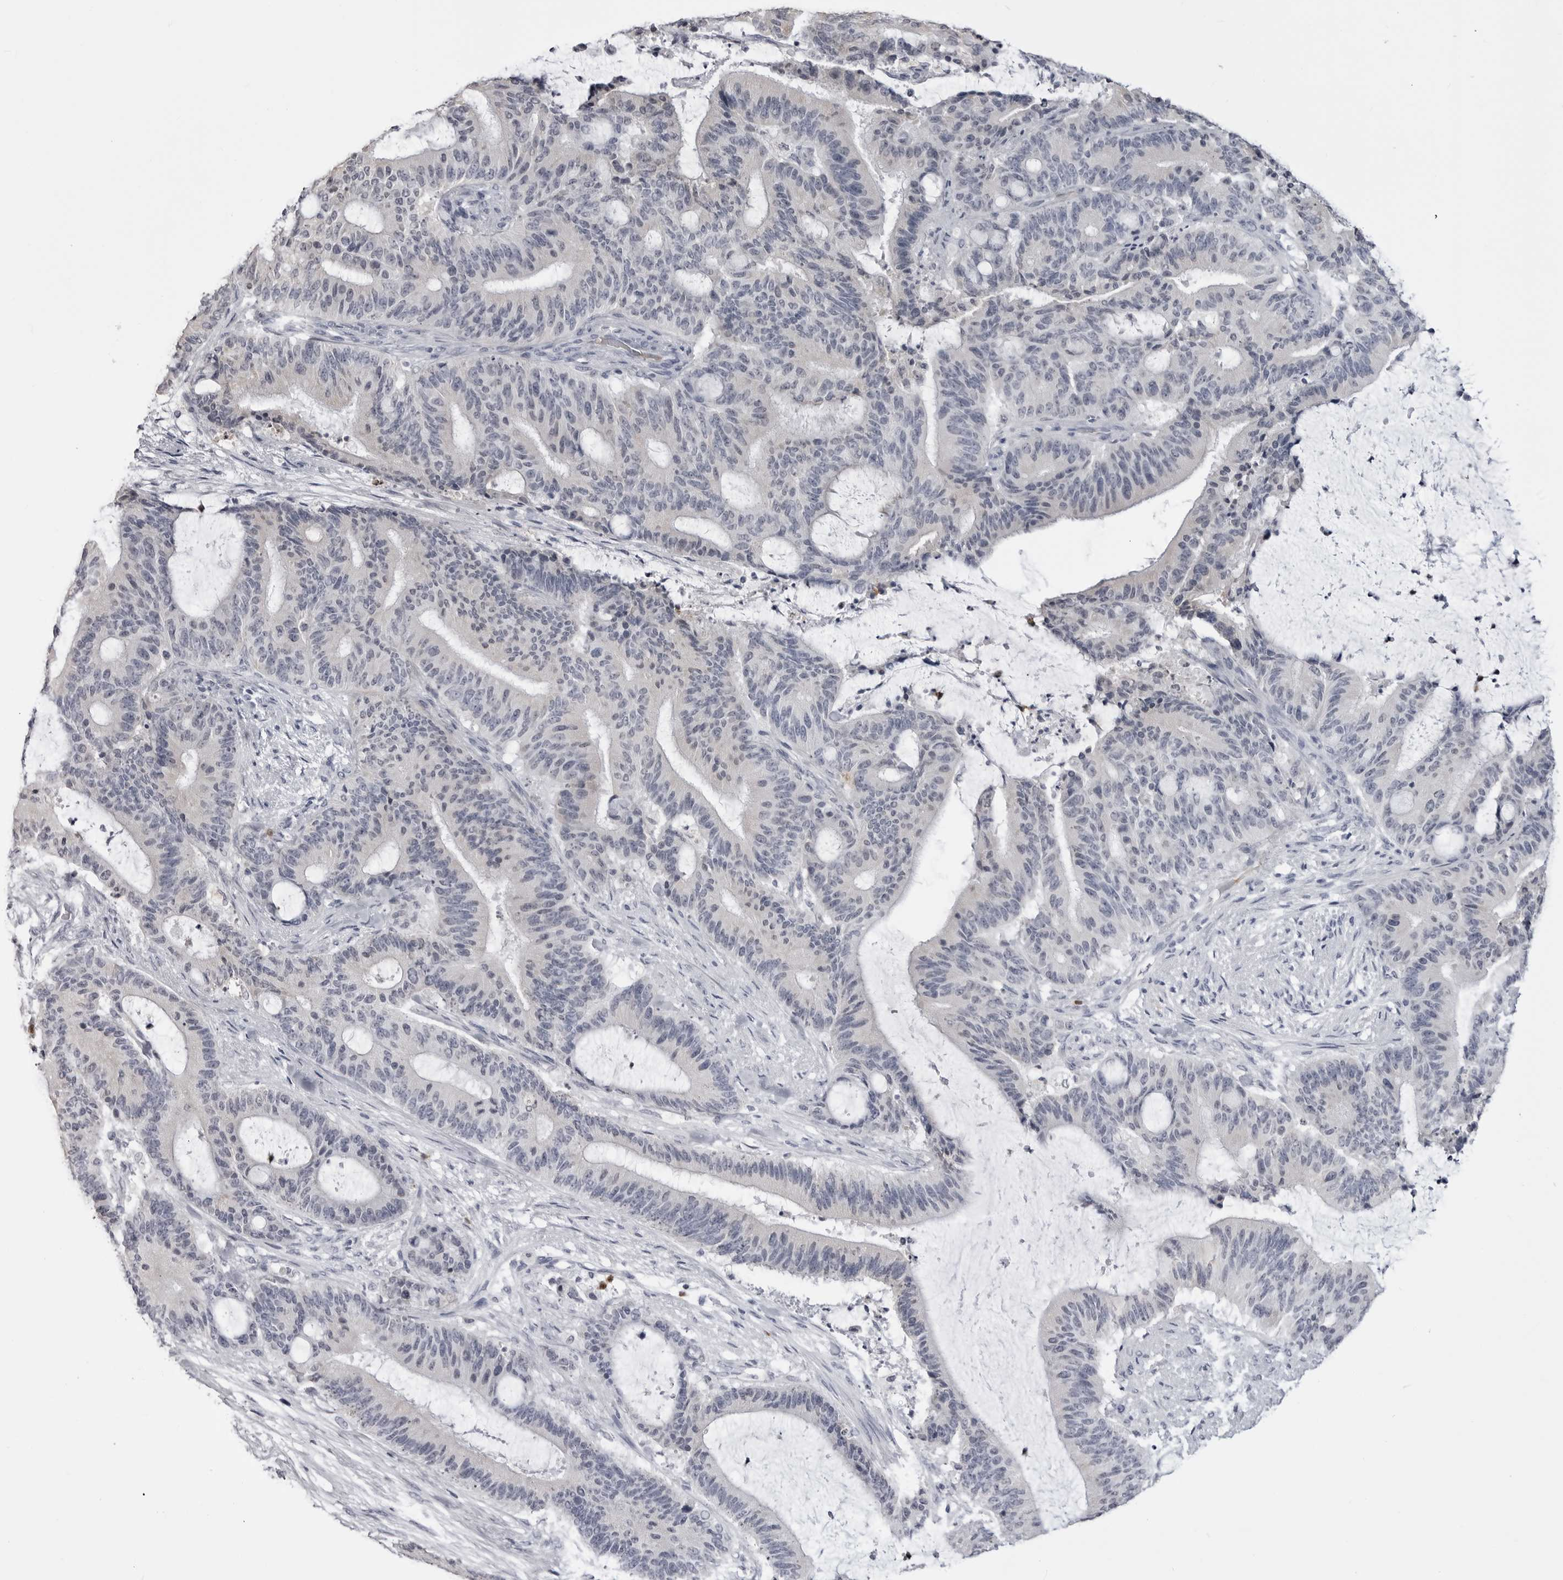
{"staining": {"intensity": "negative", "quantity": "none", "location": "none"}, "tissue": "liver cancer", "cell_type": "Tumor cells", "image_type": "cancer", "snomed": [{"axis": "morphology", "description": "Normal tissue, NOS"}, {"axis": "morphology", "description": "Cholangiocarcinoma"}, {"axis": "topography", "description": "Liver"}, {"axis": "topography", "description": "Peripheral nerve tissue"}], "caption": "Protein analysis of liver cancer (cholangiocarcinoma) shows no significant positivity in tumor cells. (DAB IHC with hematoxylin counter stain).", "gene": "STAP2", "patient": {"sex": "female", "age": 73}}